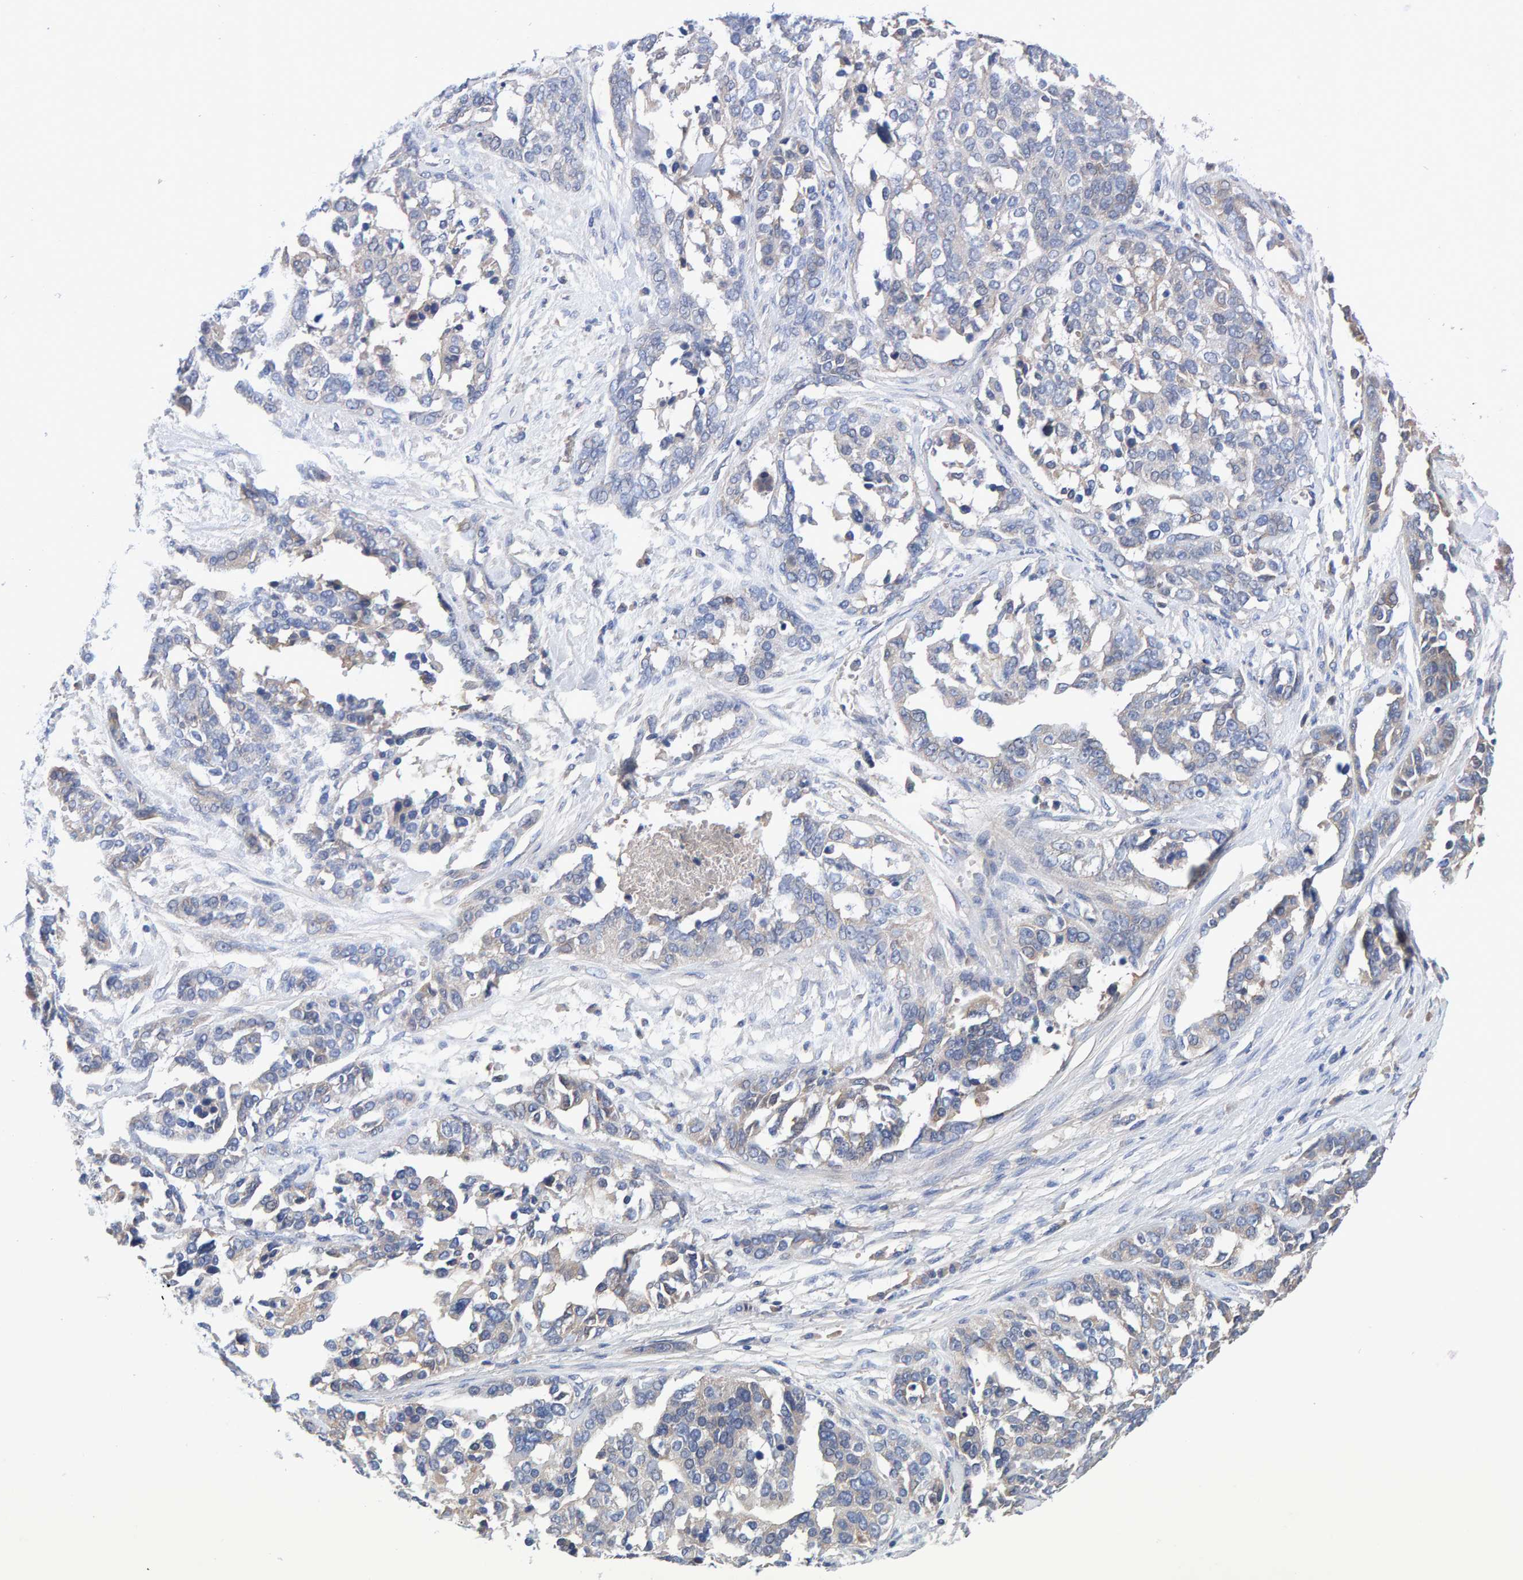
{"staining": {"intensity": "negative", "quantity": "none", "location": "none"}, "tissue": "ovarian cancer", "cell_type": "Tumor cells", "image_type": "cancer", "snomed": [{"axis": "morphology", "description": "Cystadenocarcinoma, serous, NOS"}, {"axis": "topography", "description": "Ovary"}], "caption": "Ovarian cancer (serous cystadenocarcinoma) stained for a protein using immunohistochemistry reveals no expression tumor cells.", "gene": "EFR3A", "patient": {"sex": "female", "age": 44}}